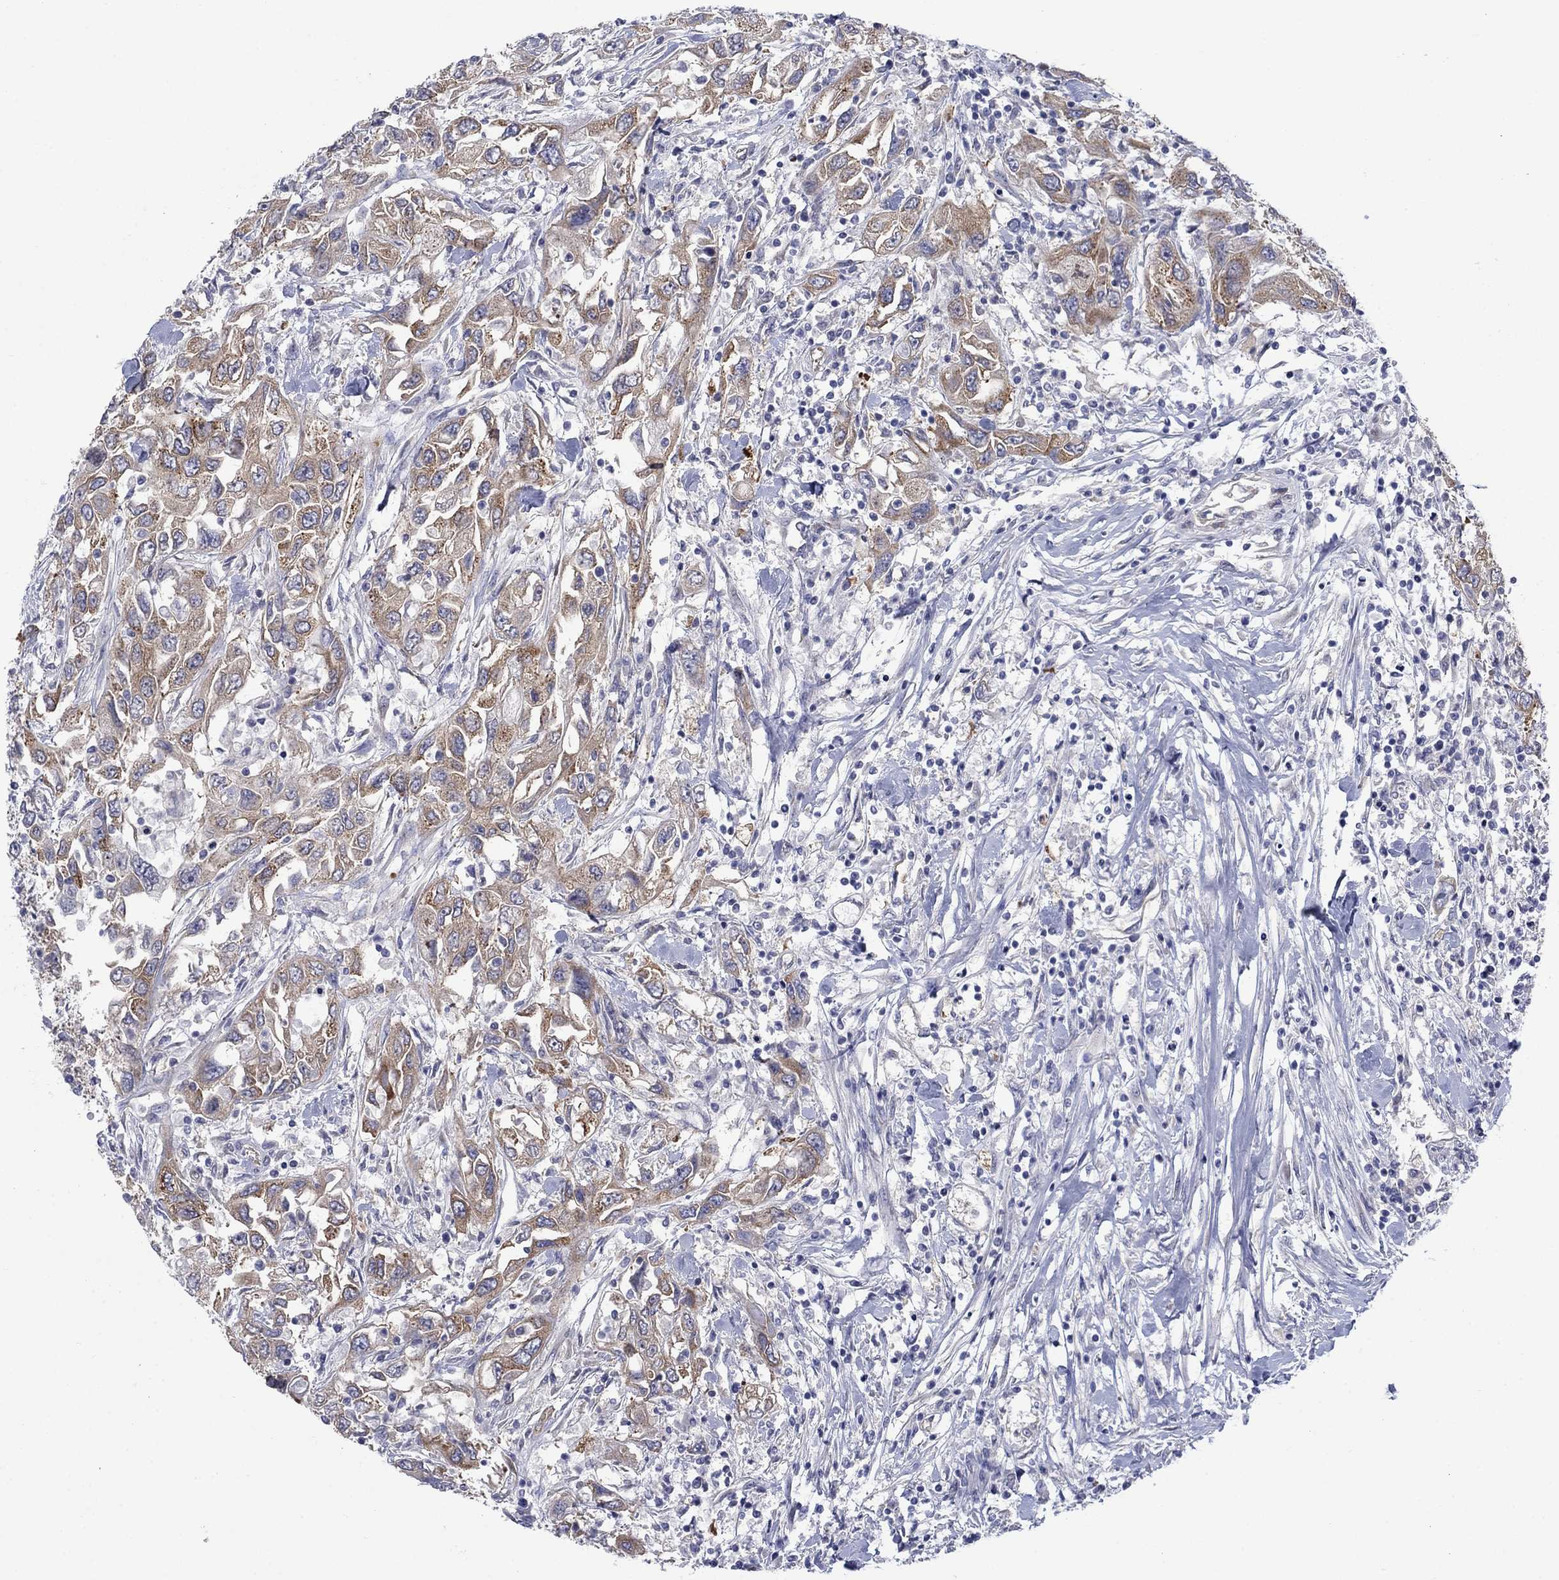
{"staining": {"intensity": "moderate", "quantity": "25%-75%", "location": "cytoplasmic/membranous"}, "tissue": "urothelial cancer", "cell_type": "Tumor cells", "image_type": "cancer", "snomed": [{"axis": "morphology", "description": "Urothelial carcinoma, High grade"}, {"axis": "topography", "description": "Urinary bladder"}], "caption": "Human high-grade urothelial carcinoma stained for a protein (brown) exhibits moderate cytoplasmic/membranous positive expression in about 25%-75% of tumor cells.", "gene": "FXR1", "patient": {"sex": "male", "age": 76}}